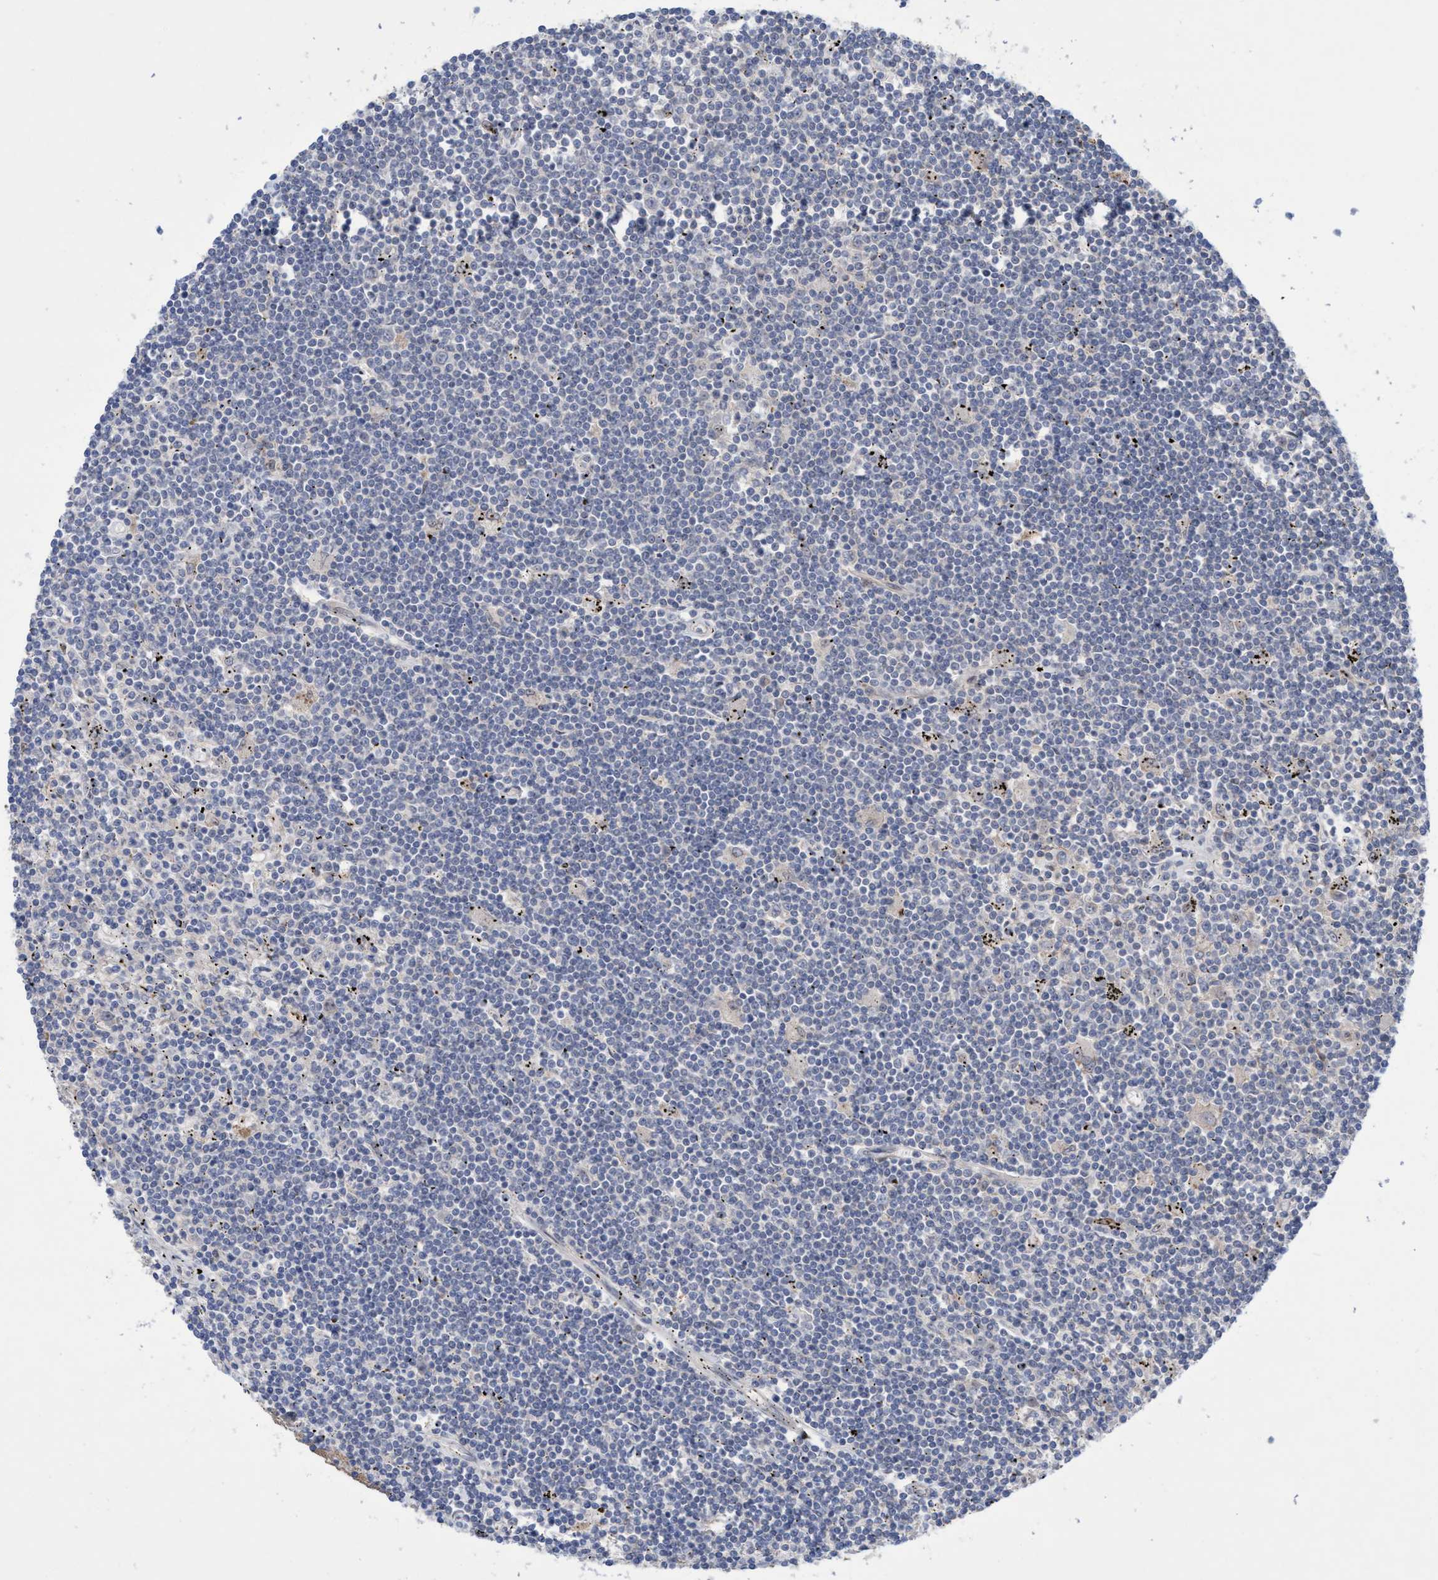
{"staining": {"intensity": "negative", "quantity": "none", "location": "none"}, "tissue": "lymphoma", "cell_type": "Tumor cells", "image_type": "cancer", "snomed": [{"axis": "morphology", "description": "Malignant lymphoma, non-Hodgkin's type, Low grade"}, {"axis": "topography", "description": "Spleen"}], "caption": "Immunohistochemical staining of human lymphoma demonstrates no significant staining in tumor cells.", "gene": "P2RY14", "patient": {"sex": "male", "age": 76}}